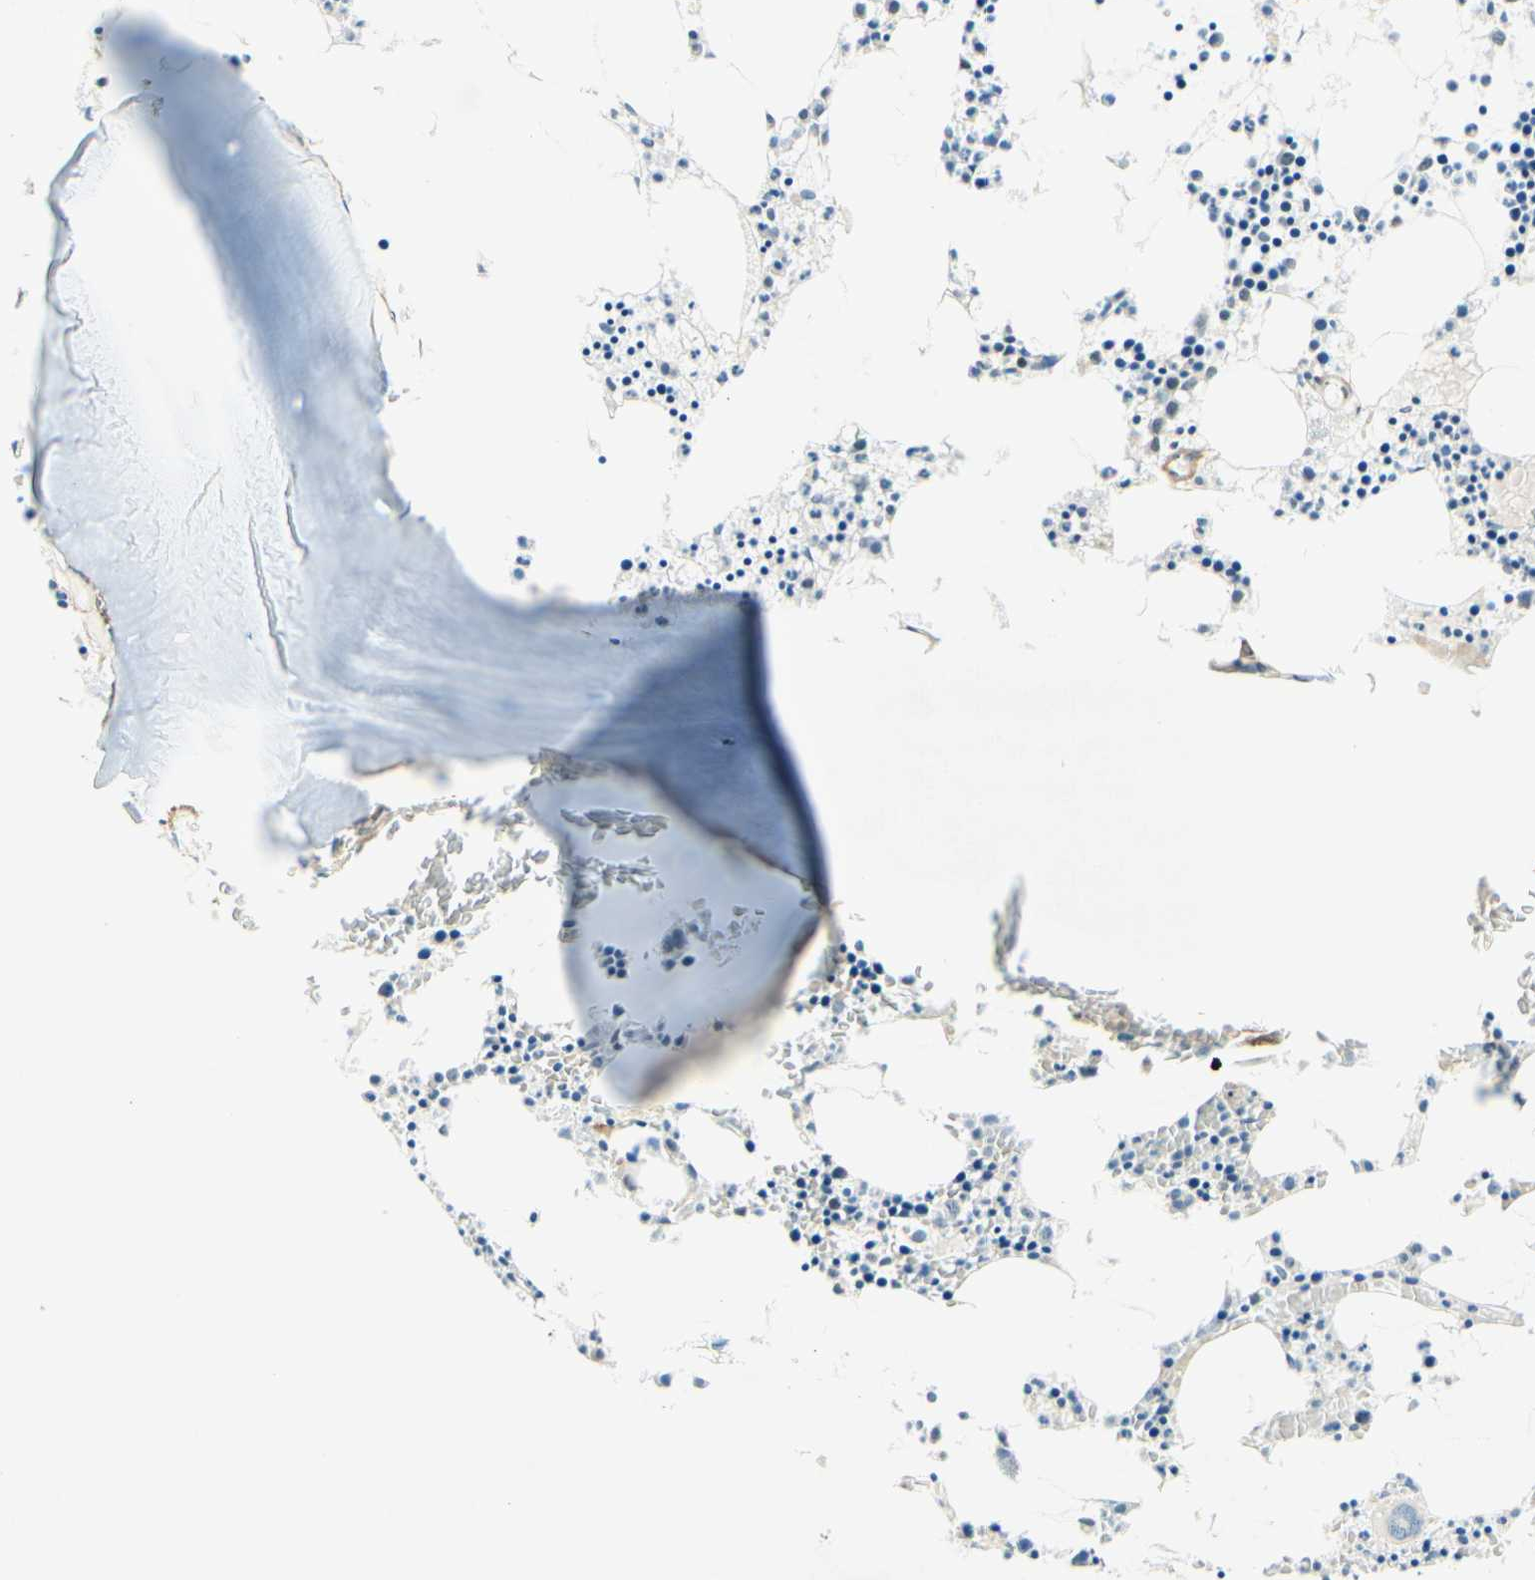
{"staining": {"intensity": "negative", "quantity": "none", "location": "none"}, "tissue": "bone marrow", "cell_type": "Hematopoietic cells", "image_type": "normal", "snomed": [{"axis": "morphology", "description": "Normal tissue, NOS"}, {"axis": "morphology", "description": "Inflammation, NOS"}, {"axis": "topography", "description": "Bone marrow"}], "caption": "The image reveals no staining of hematopoietic cells in benign bone marrow.", "gene": "MAP1B", "patient": {"sex": "male", "age": 14}}